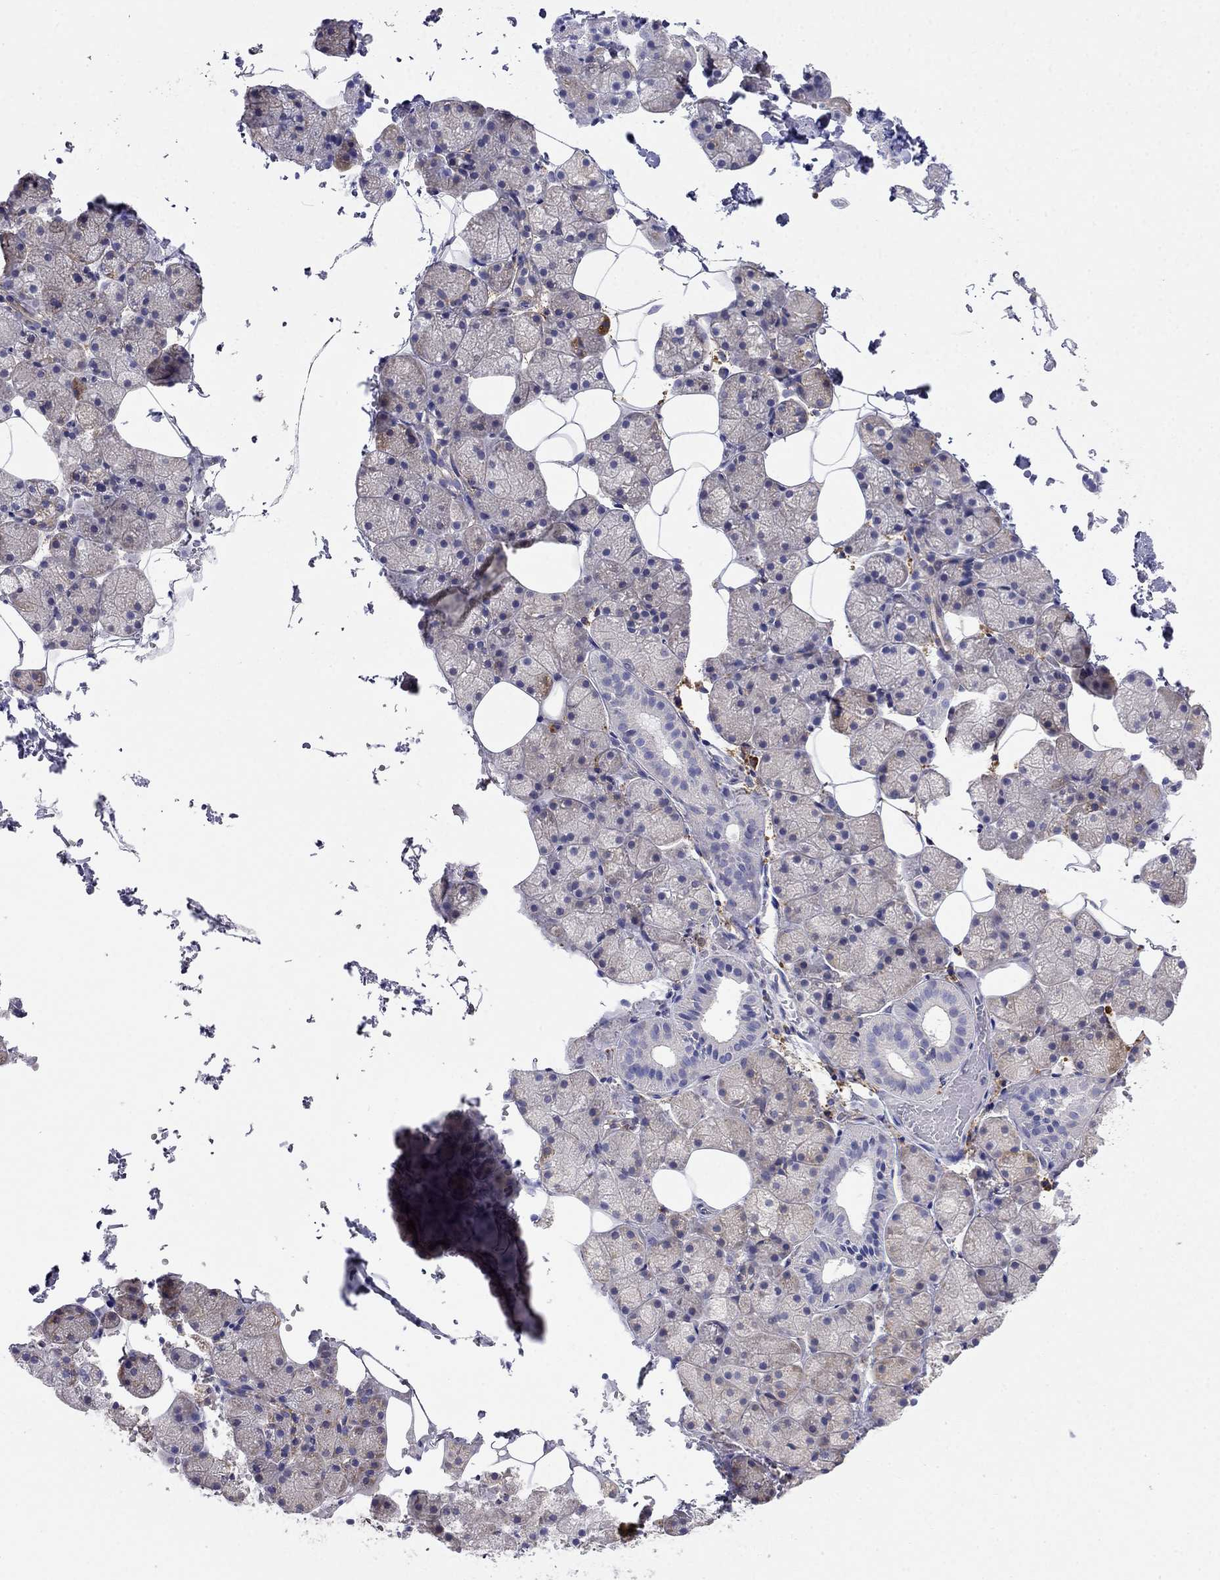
{"staining": {"intensity": "weak", "quantity": "<25%", "location": "cytoplasmic/membranous"}, "tissue": "salivary gland", "cell_type": "Glandular cells", "image_type": "normal", "snomed": [{"axis": "morphology", "description": "Normal tissue, NOS"}, {"axis": "topography", "description": "Salivary gland"}], "caption": "Immunohistochemistry (IHC) photomicrograph of benign salivary gland: human salivary gland stained with DAB (3,3'-diaminobenzidine) demonstrates no significant protein expression in glandular cells.", "gene": "LONRF2", "patient": {"sex": "male", "age": 38}}